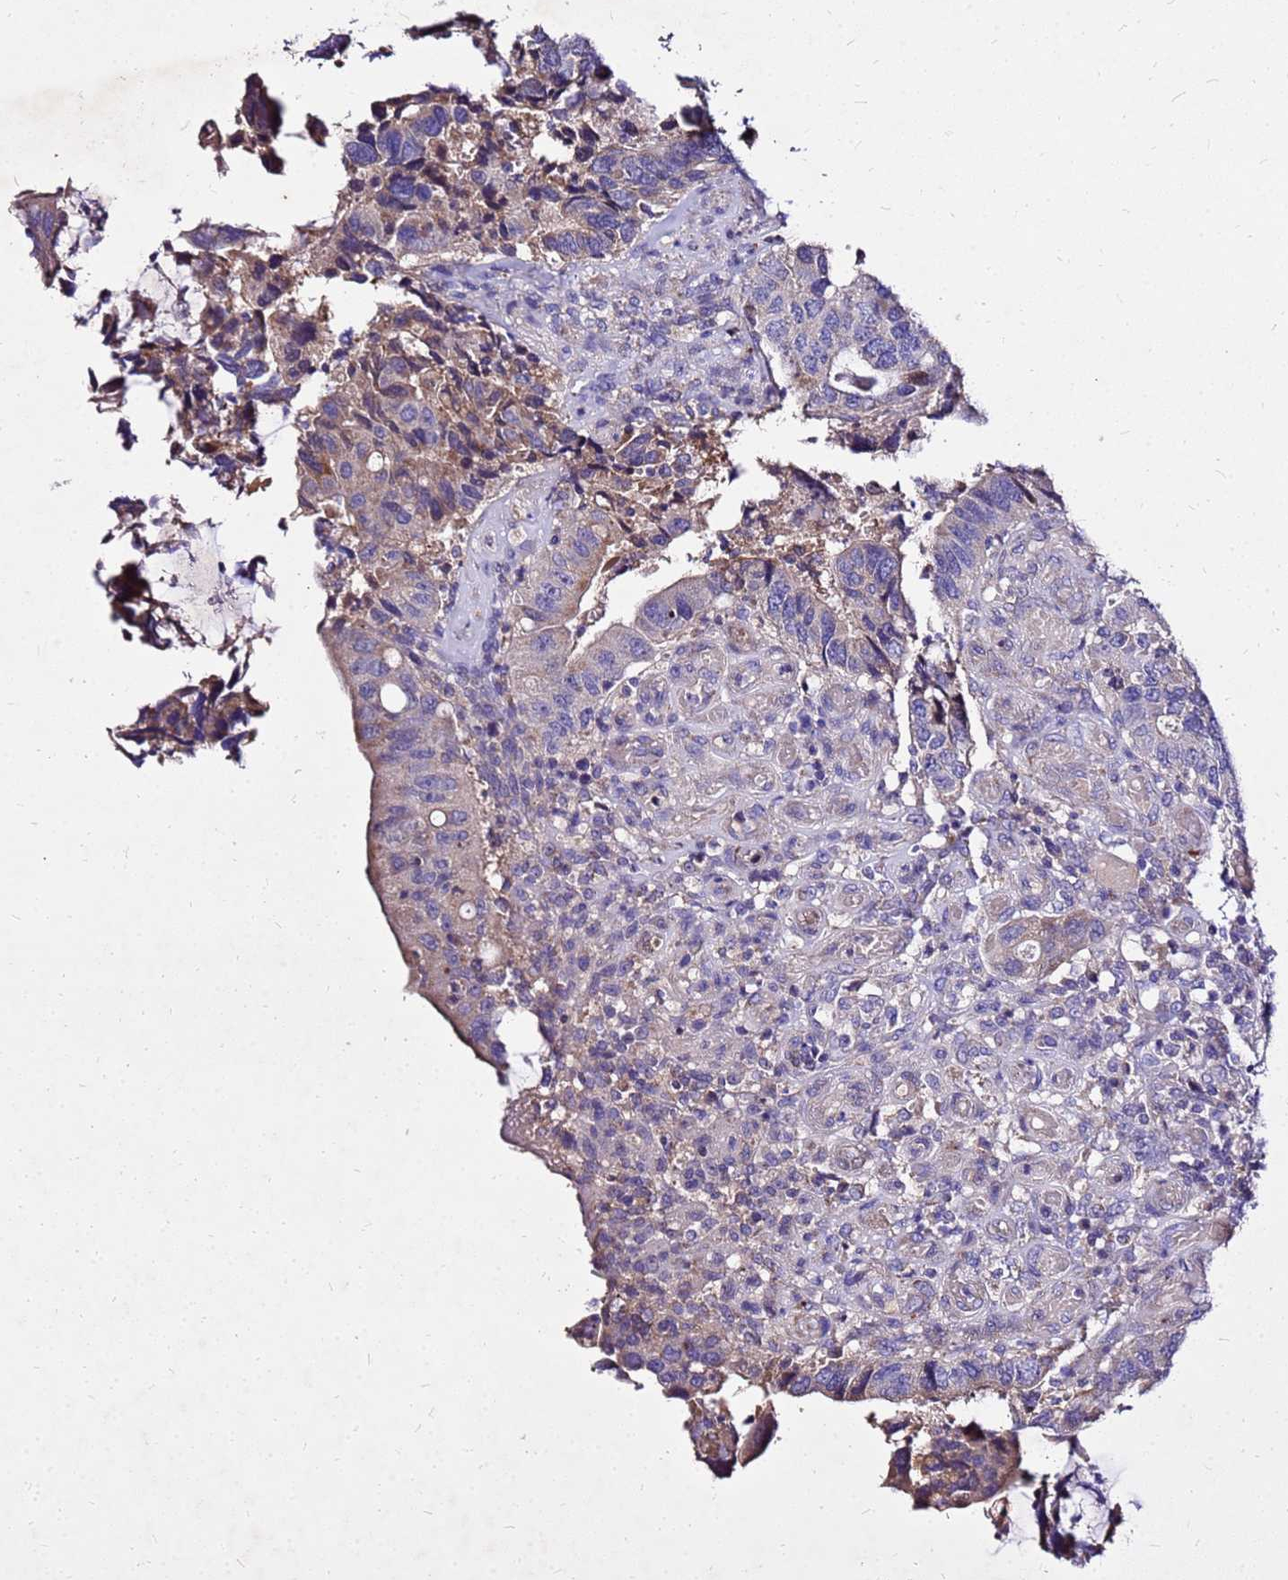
{"staining": {"intensity": "weak", "quantity": "<25%", "location": "cytoplasmic/membranous"}, "tissue": "colorectal cancer", "cell_type": "Tumor cells", "image_type": "cancer", "snomed": [{"axis": "morphology", "description": "Adenocarcinoma, NOS"}, {"axis": "topography", "description": "Colon"}], "caption": "The immunohistochemistry micrograph has no significant positivity in tumor cells of adenocarcinoma (colorectal) tissue.", "gene": "COX14", "patient": {"sex": "male", "age": 87}}